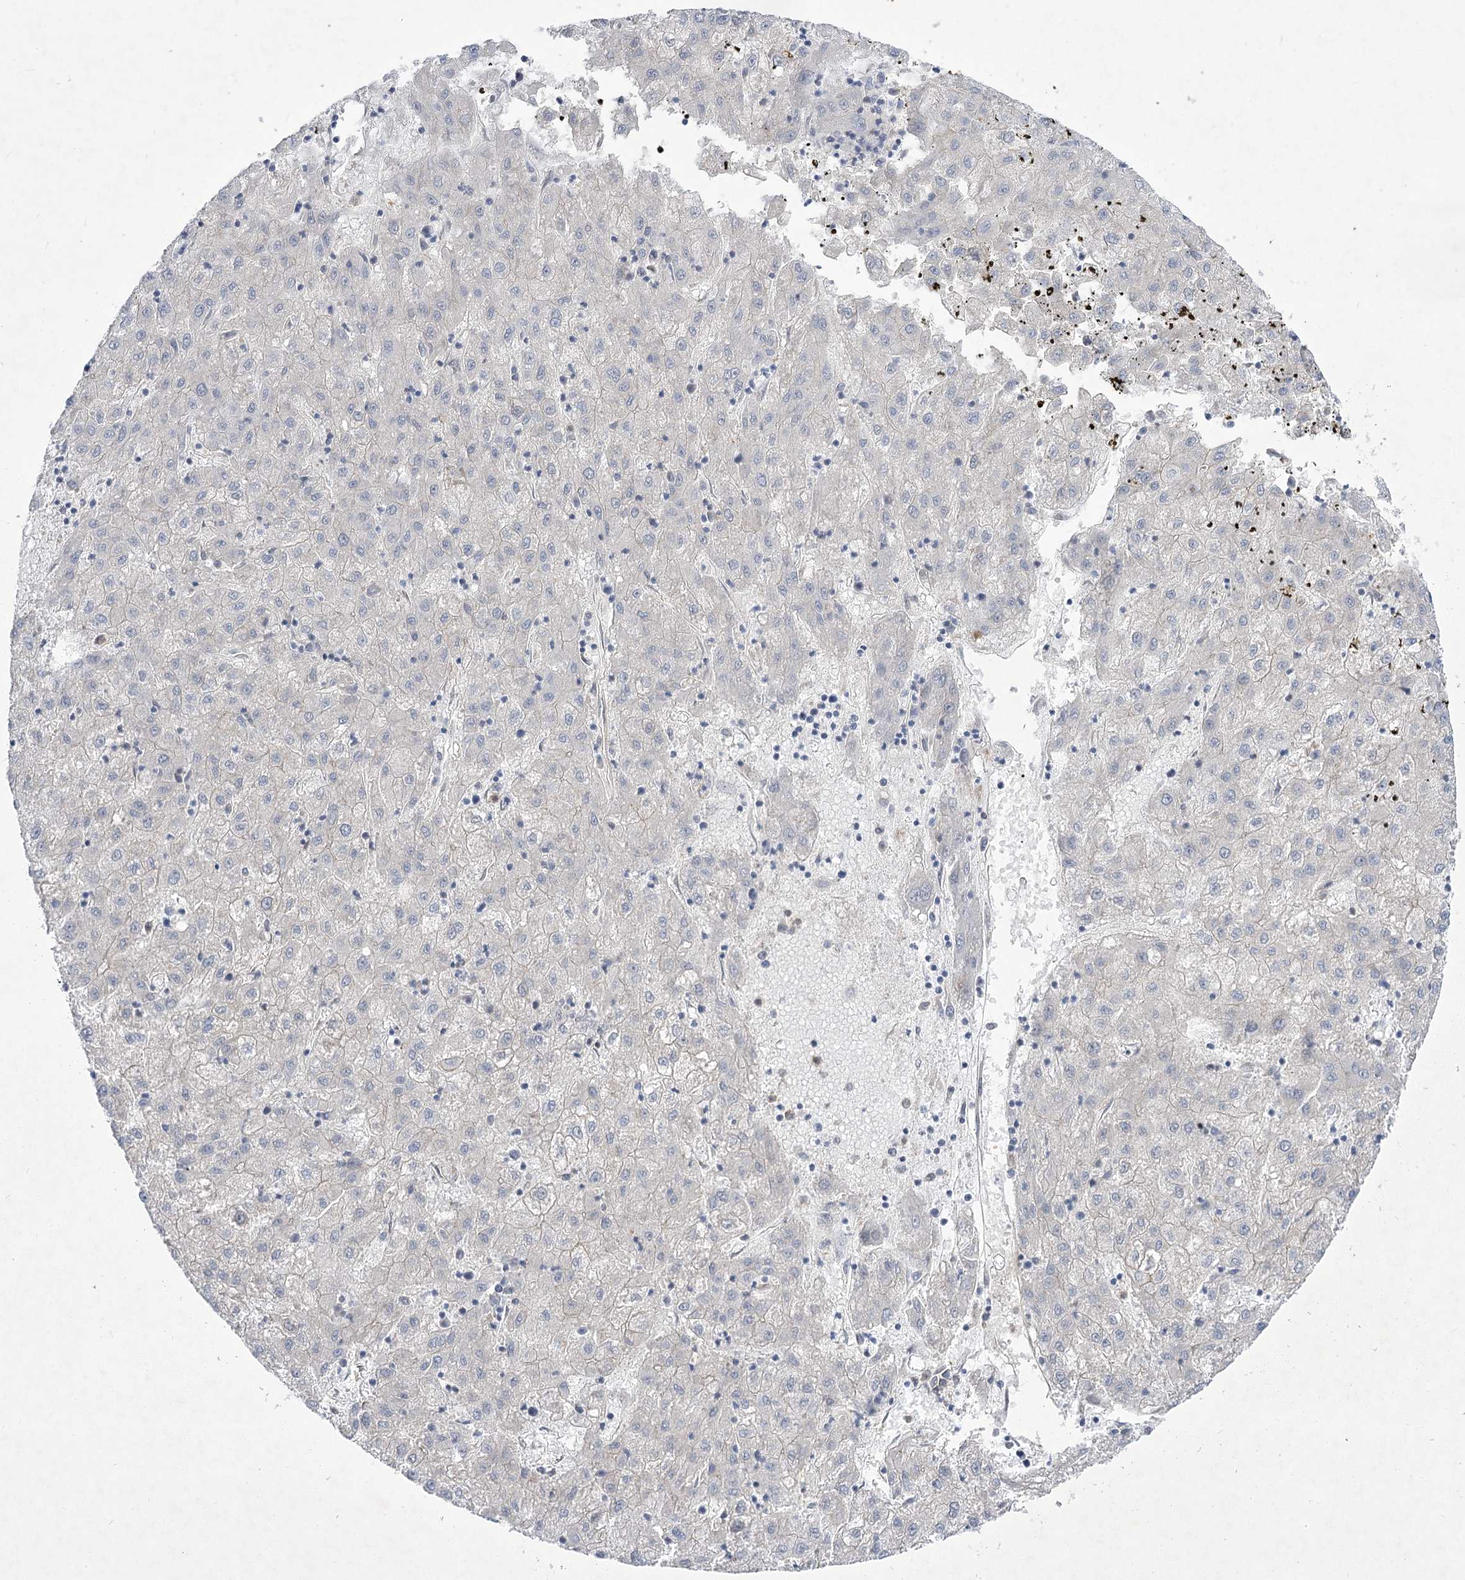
{"staining": {"intensity": "negative", "quantity": "none", "location": "none"}, "tissue": "liver cancer", "cell_type": "Tumor cells", "image_type": "cancer", "snomed": [{"axis": "morphology", "description": "Carcinoma, Hepatocellular, NOS"}, {"axis": "topography", "description": "Liver"}], "caption": "High magnification brightfield microscopy of hepatocellular carcinoma (liver) stained with DAB (3,3'-diaminobenzidine) (brown) and counterstained with hematoxylin (blue): tumor cells show no significant positivity. (DAB (3,3'-diaminobenzidine) immunohistochemistry with hematoxylin counter stain).", "gene": "SH3BP5L", "patient": {"sex": "male", "age": 72}}